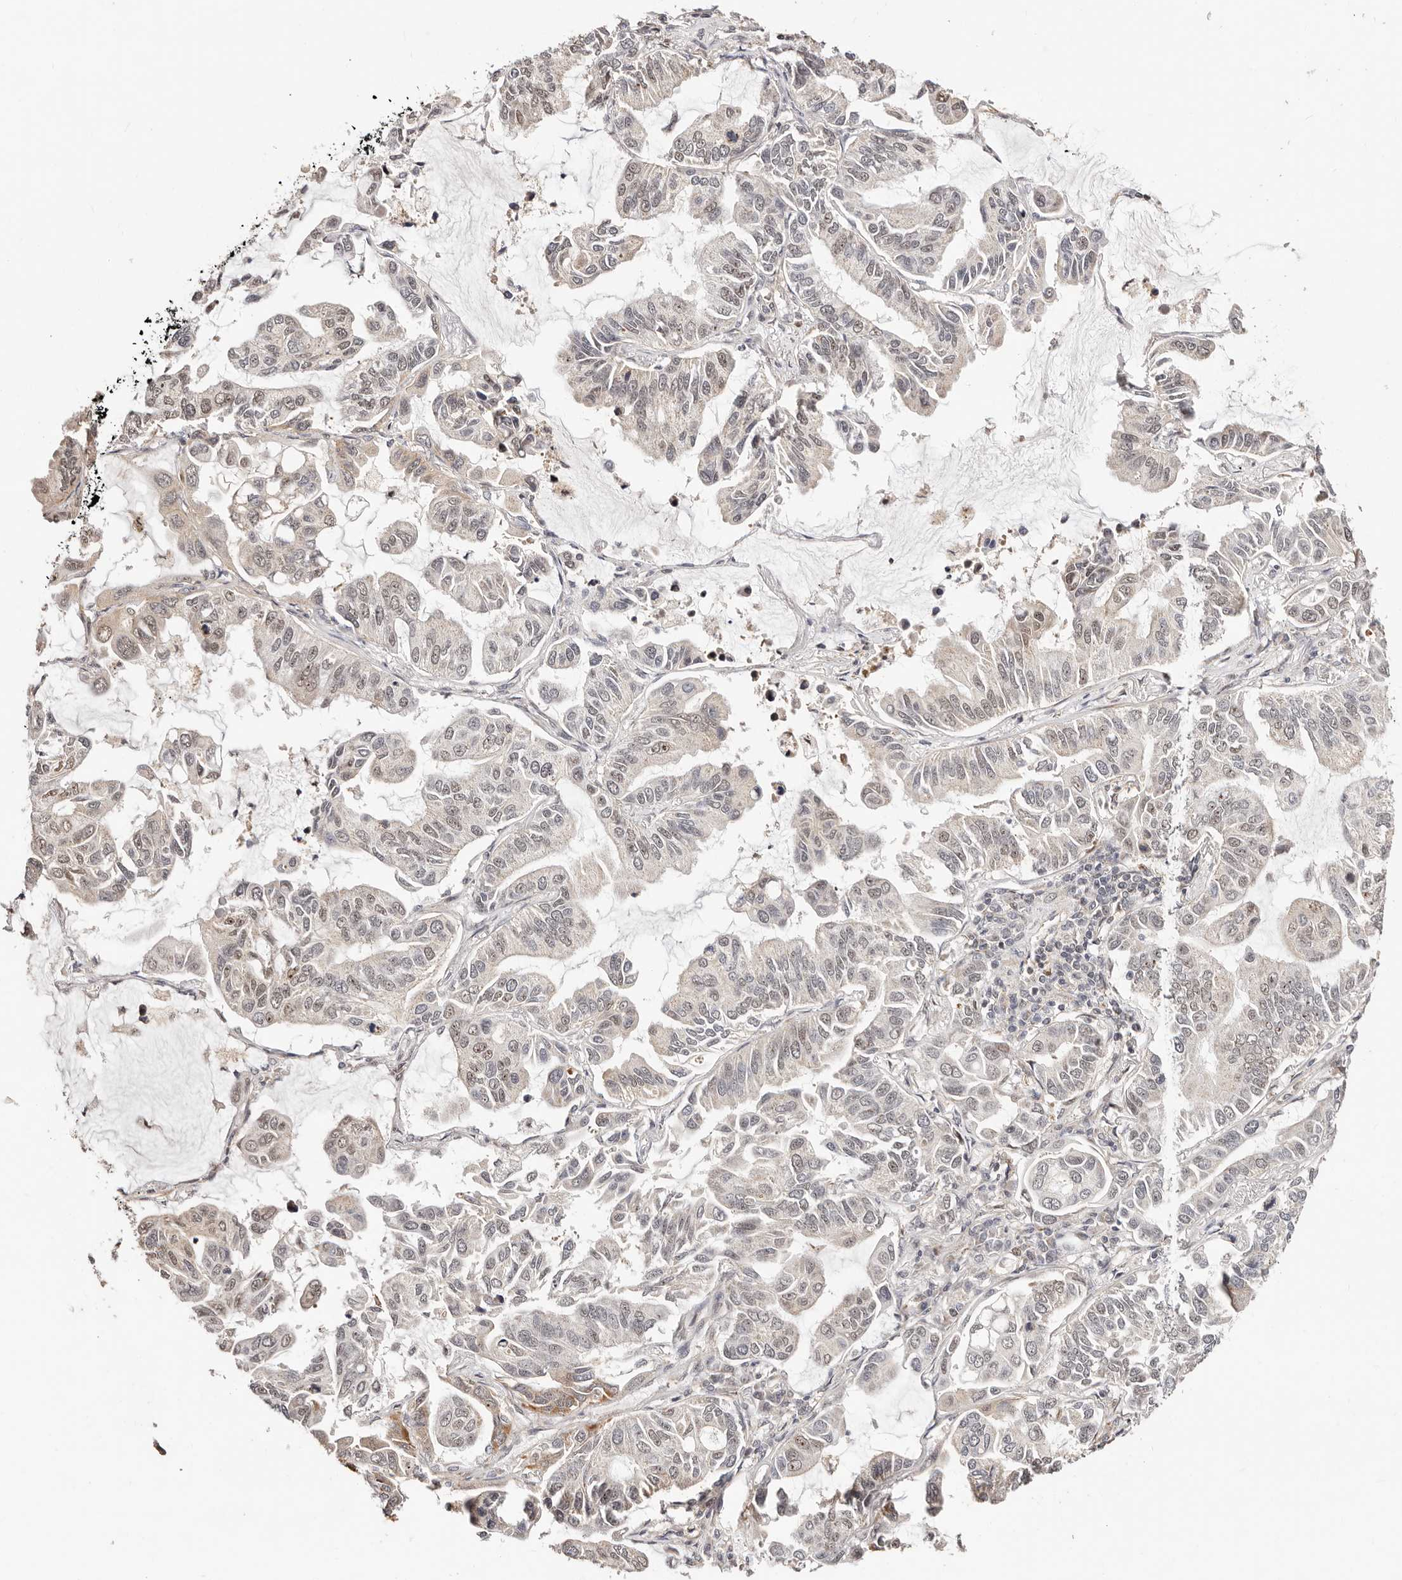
{"staining": {"intensity": "weak", "quantity": "<25%", "location": "nuclear"}, "tissue": "lung cancer", "cell_type": "Tumor cells", "image_type": "cancer", "snomed": [{"axis": "morphology", "description": "Adenocarcinoma, NOS"}, {"axis": "topography", "description": "Lung"}], "caption": "Immunohistochemical staining of human adenocarcinoma (lung) exhibits no significant expression in tumor cells.", "gene": "CTNNBL1", "patient": {"sex": "male", "age": 64}}